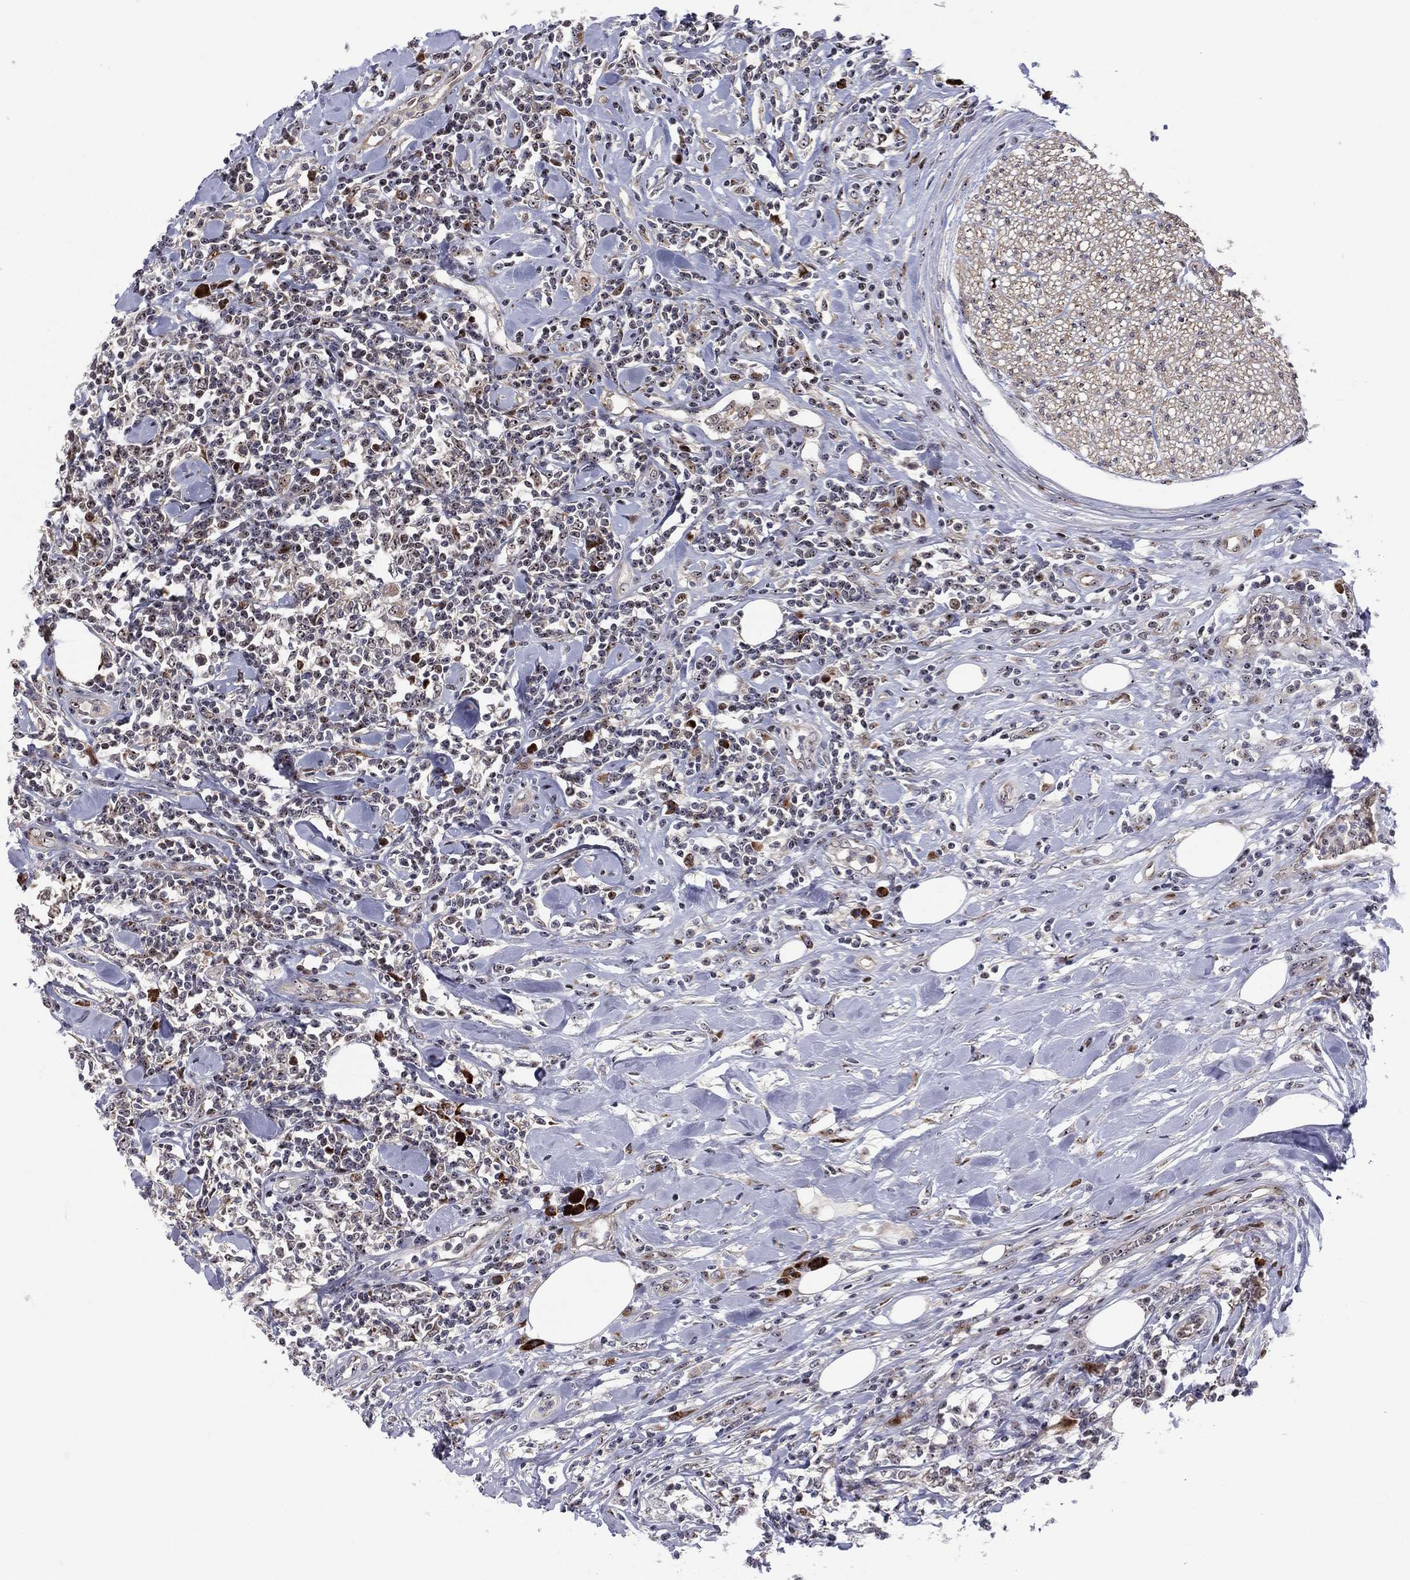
{"staining": {"intensity": "strong", "quantity": "<25%", "location": "nuclear"}, "tissue": "lymphoma", "cell_type": "Tumor cells", "image_type": "cancer", "snomed": [{"axis": "morphology", "description": "Malignant lymphoma, non-Hodgkin's type, High grade"}, {"axis": "topography", "description": "Lymph node"}], "caption": "Brown immunohistochemical staining in human lymphoma reveals strong nuclear positivity in about <25% of tumor cells.", "gene": "VHL", "patient": {"sex": "female", "age": 84}}